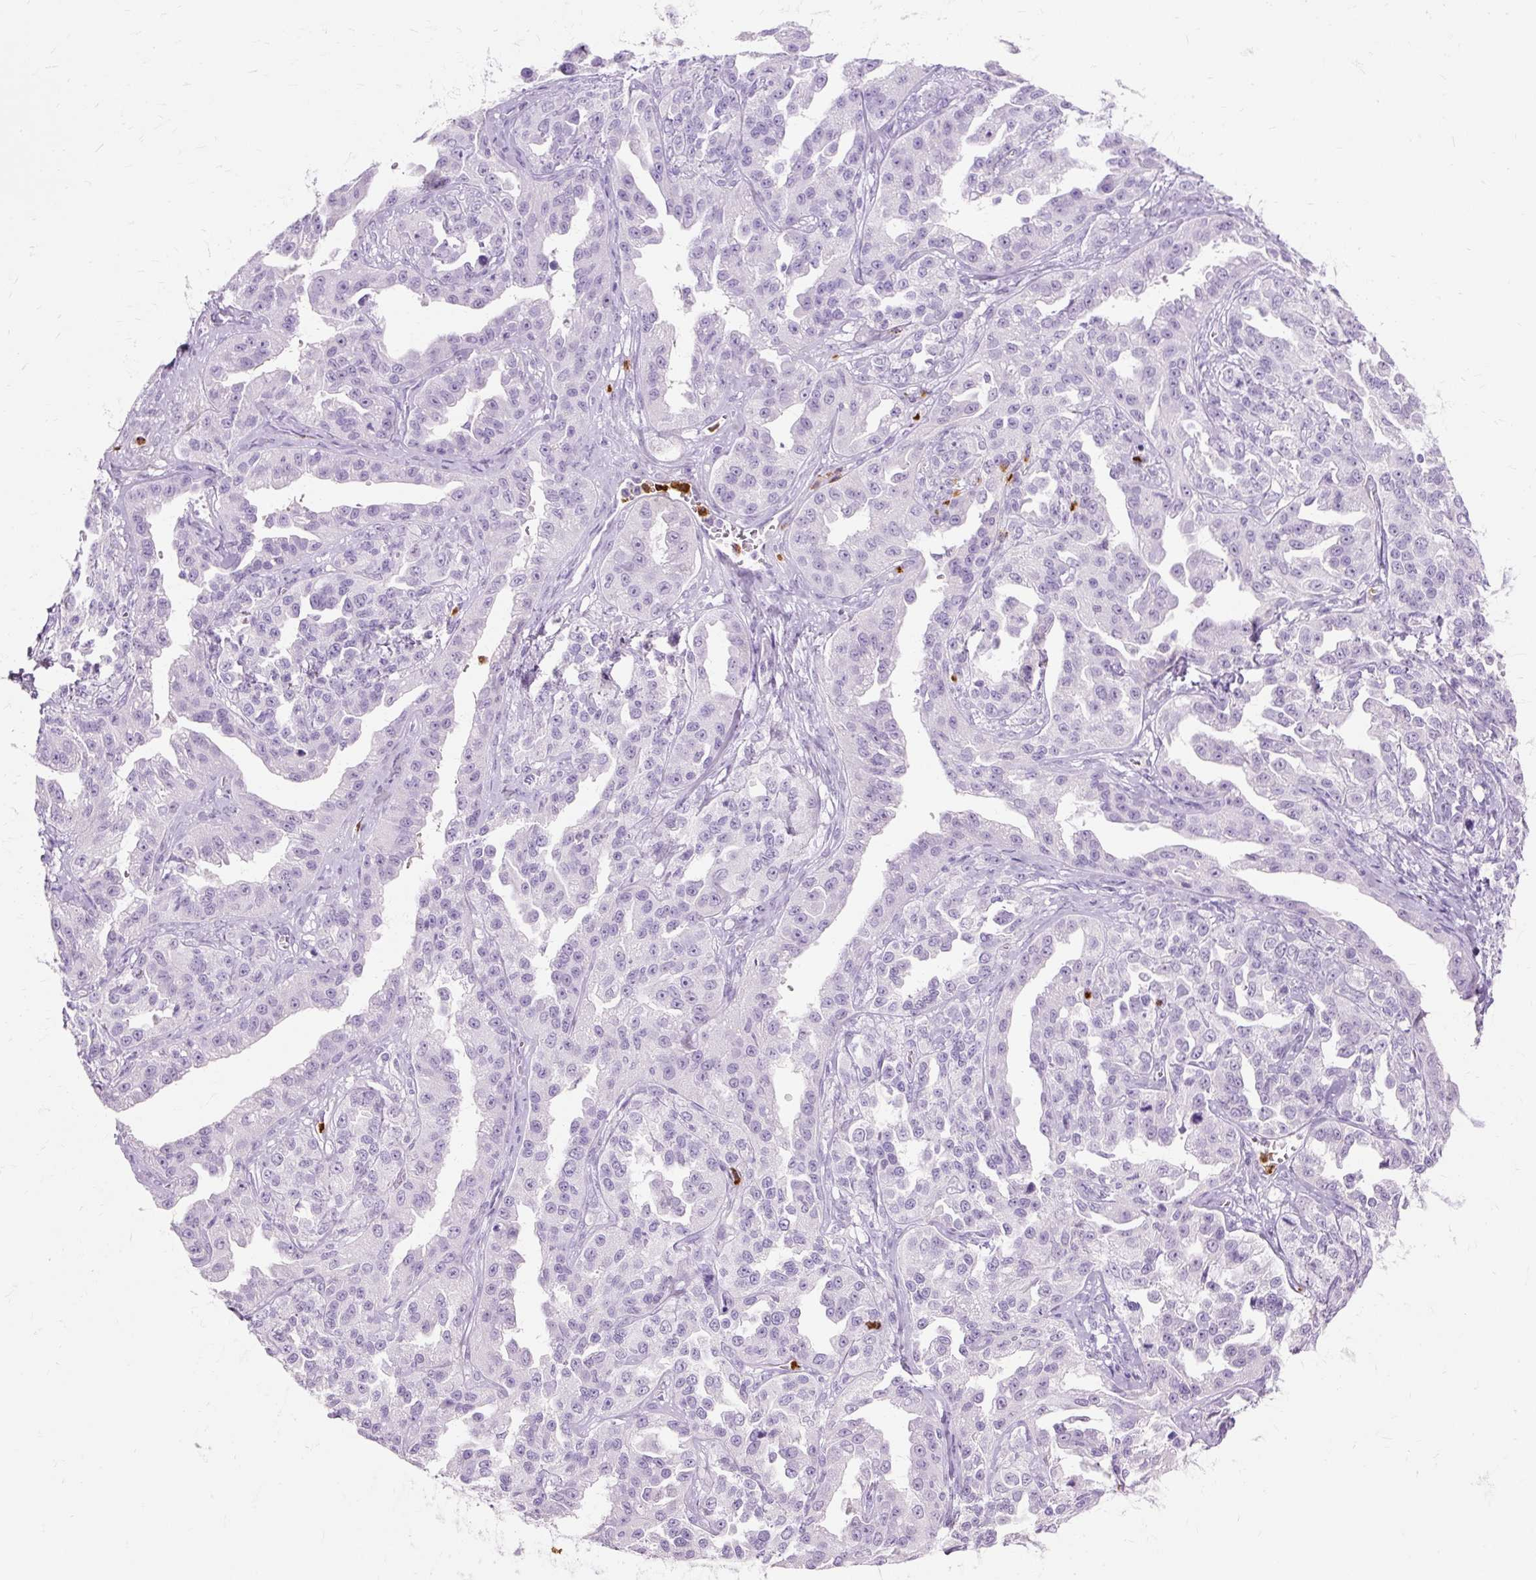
{"staining": {"intensity": "negative", "quantity": "none", "location": "none"}, "tissue": "ovarian cancer", "cell_type": "Tumor cells", "image_type": "cancer", "snomed": [{"axis": "morphology", "description": "Cystadenocarcinoma, serous, NOS"}, {"axis": "topography", "description": "Ovary"}], "caption": "Immunohistochemistry (IHC) photomicrograph of neoplastic tissue: human serous cystadenocarcinoma (ovarian) stained with DAB (3,3'-diaminobenzidine) exhibits no significant protein positivity in tumor cells.", "gene": "DEFA1", "patient": {"sex": "female", "age": 75}}